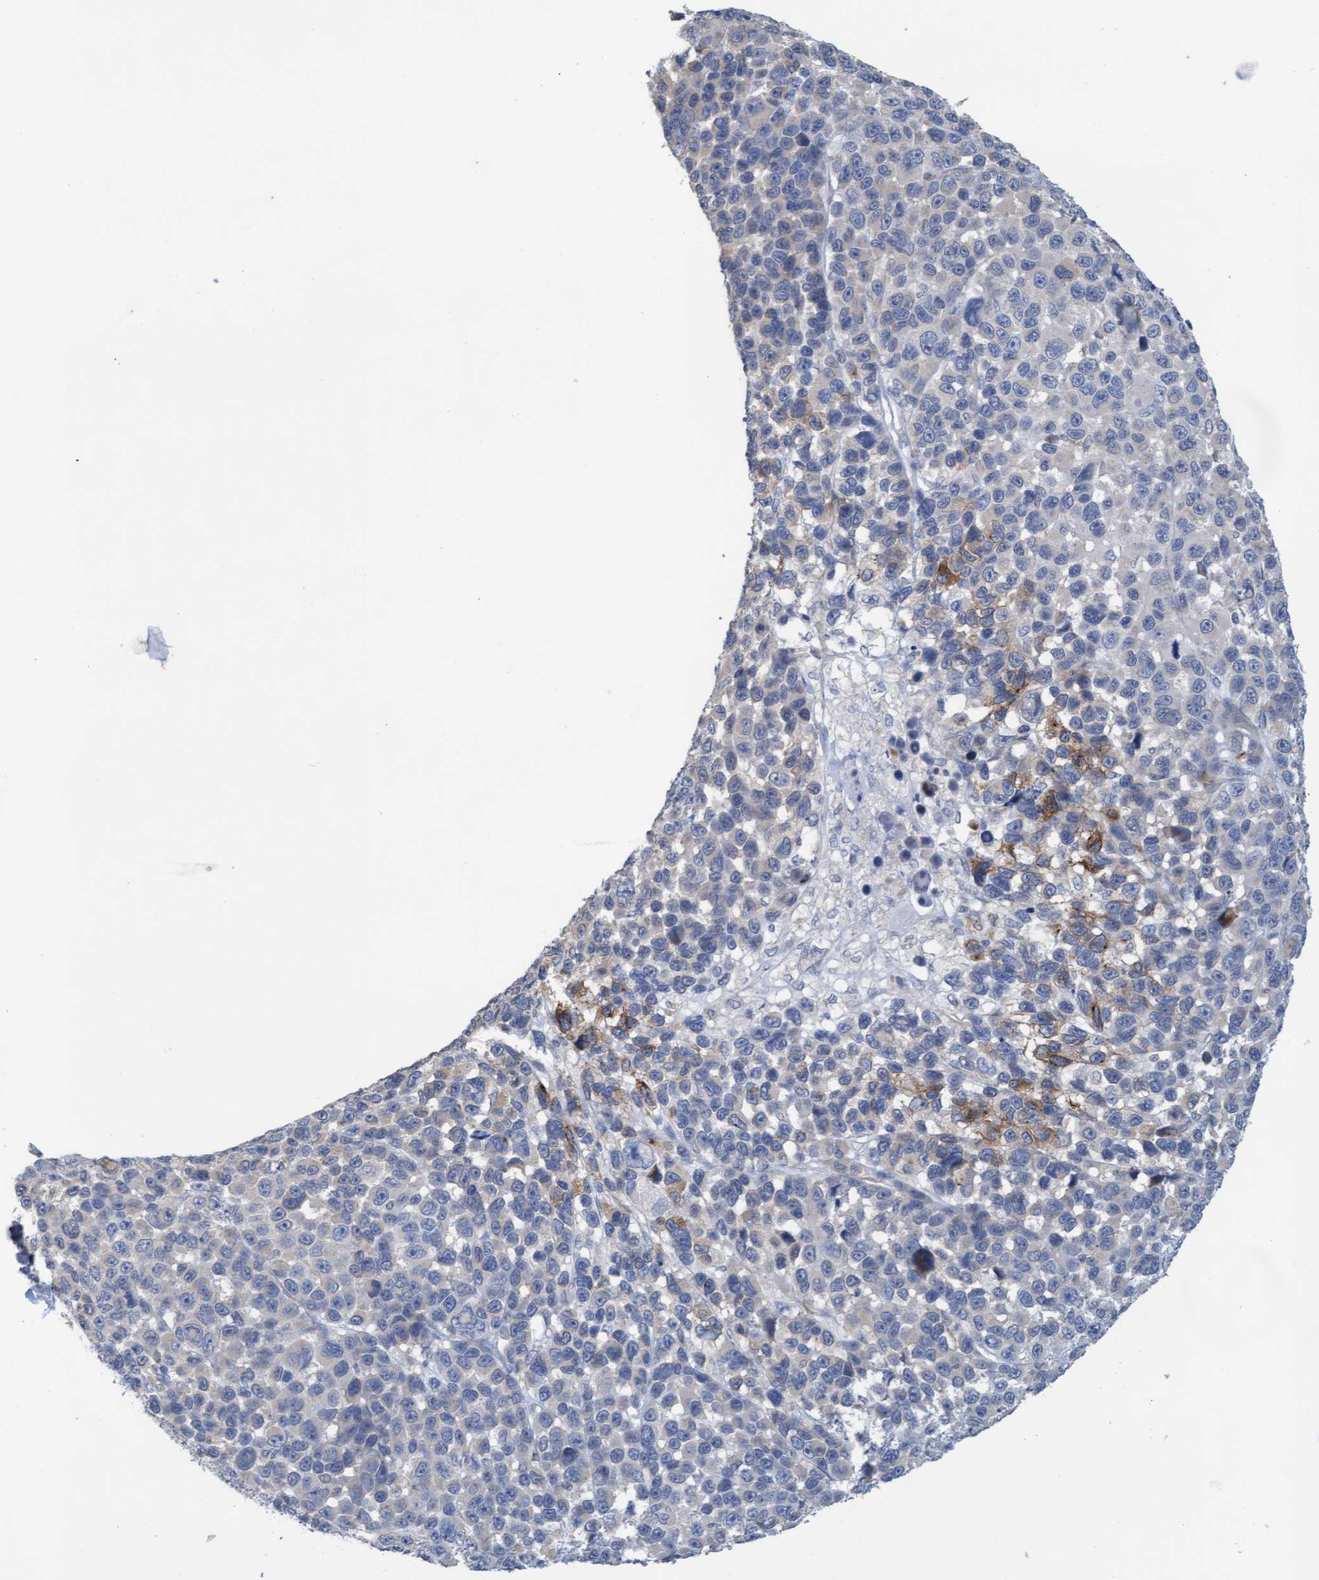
{"staining": {"intensity": "moderate", "quantity": "<25%", "location": "cytoplasmic/membranous"}, "tissue": "melanoma", "cell_type": "Tumor cells", "image_type": "cancer", "snomed": [{"axis": "morphology", "description": "Malignant melanoma, NOS"}, {"axis": "topography", "description": "Skin"}], "caption": "Moderate cytoplasmic/membranous staining for a protein is appreciated in approximately <25% of tumor cells of melanoma using immunohistochemistry.", "gene": "SLC28A3", "patient": {"sex": "male", "age": 53}}